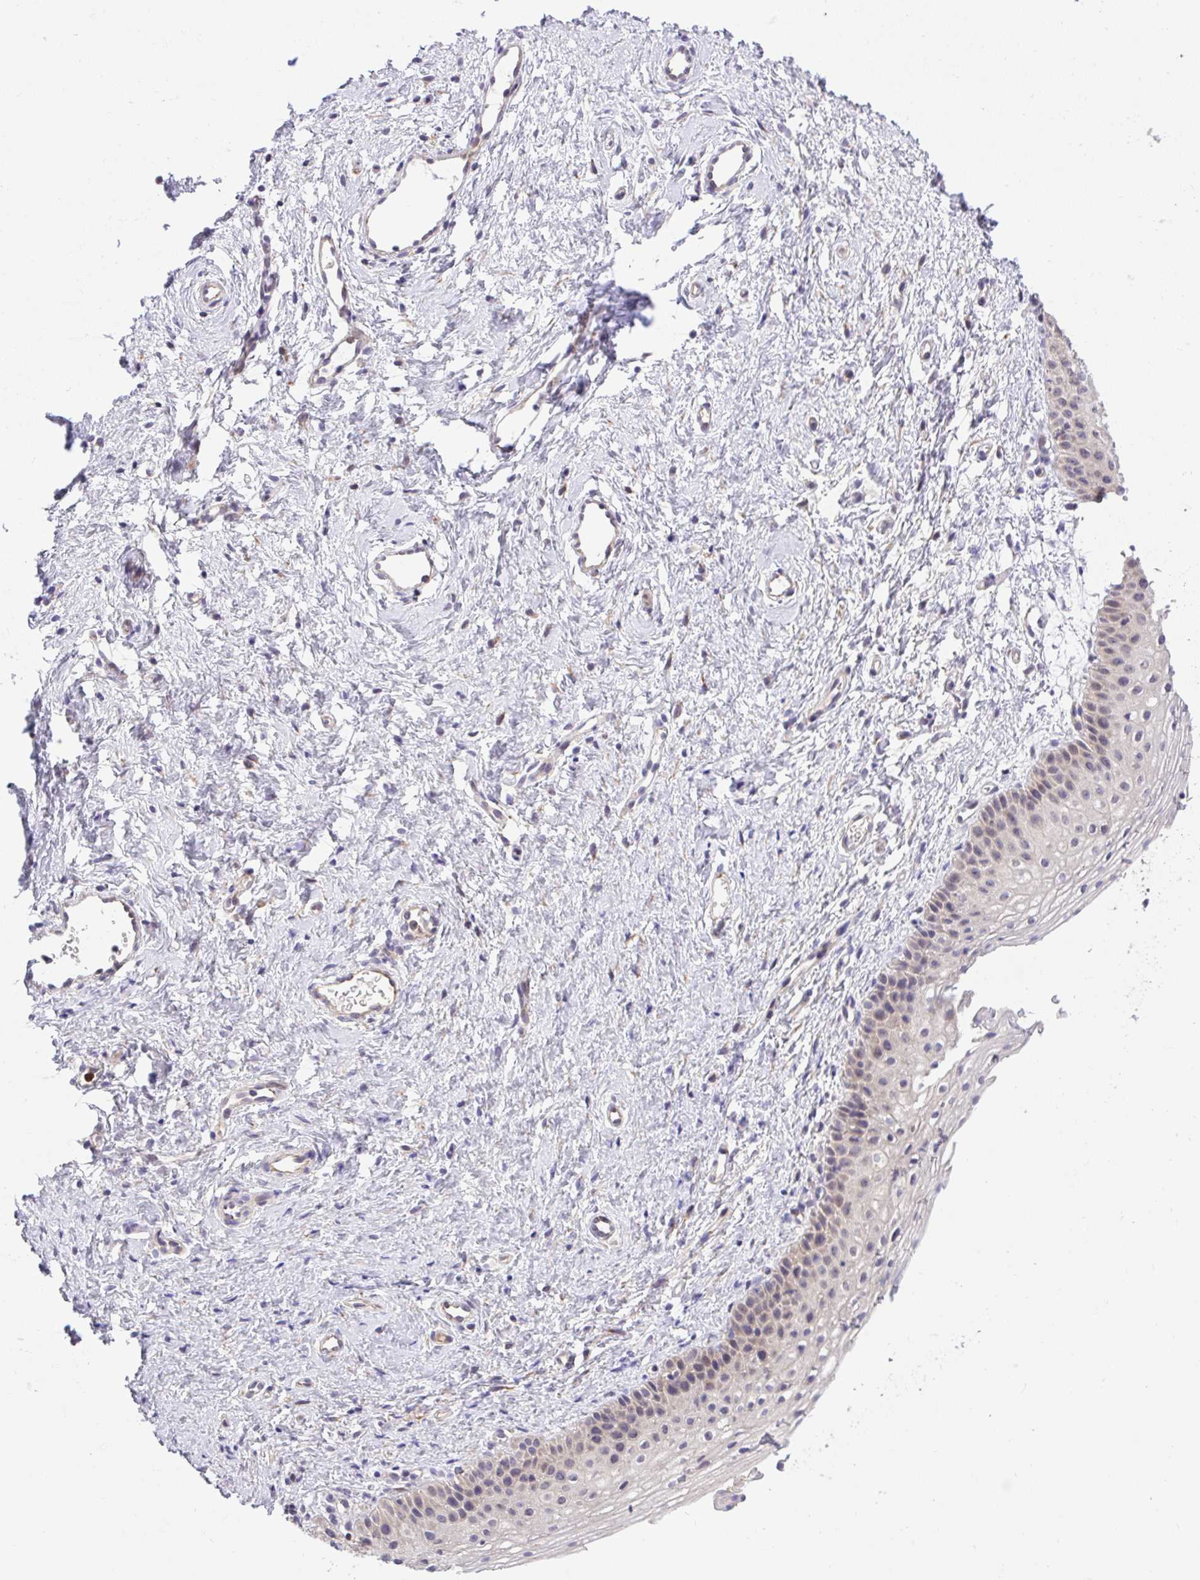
{"staining": {"intensity": "moderate", "quantity": "<25%", "location": "nuclear"}, "tissue": "vagina", "cell_type": "Squamous epithelial cells", "image_type": "normal", "snomed": [{"axis": "morphology", "description": "Normal tissue, NOS"}, {"axis": "topography", "description": "Vagina"}], "caption": "Vagina stained for a protein (brown) exhibits moderate nuclear positive staining in approximately <25% of squamous epithelial cells.", "gene": "CHIA", "patient": {"sex": "female", "age": 65}}